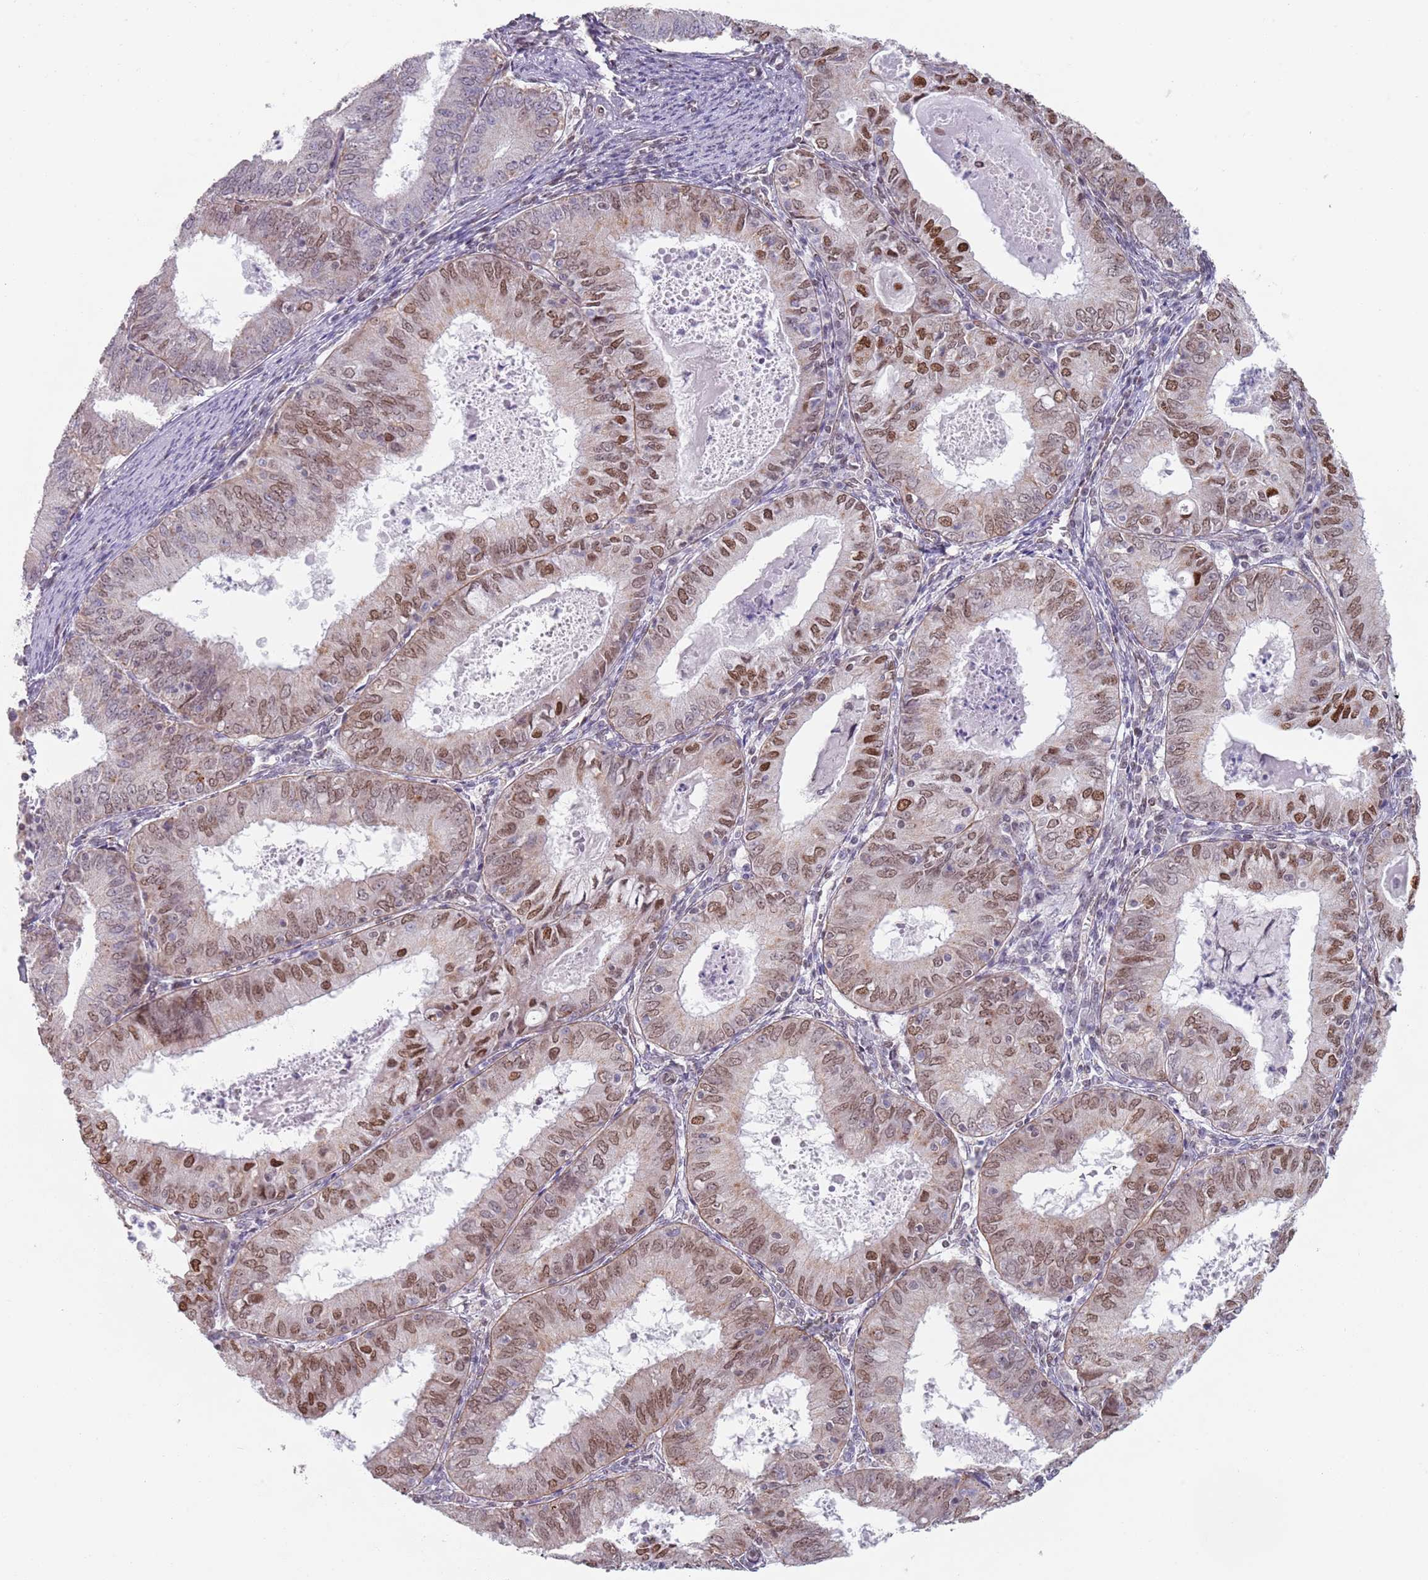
{"staining": {"intensity": "moderate", "quantity": "25%-75%", "location": "nuclear"}, "tissue": "endometrial cancer", "cell_type": "Tumor cells", "image_type": "cancer", "snomed": [{"axis": "morphology", "description": "Adenocarcinoma, NOS"}, {"axis": "topography", "description": "Endometrium"}], "caption": "A medium amount of moderate nuclear positivity is identified in approximately 25%-75% of tumor cells in adenocarcinoma (endometrial) tissue.", "gene": "MFSD12", "patient": {"sex": "female", "age": 57}}